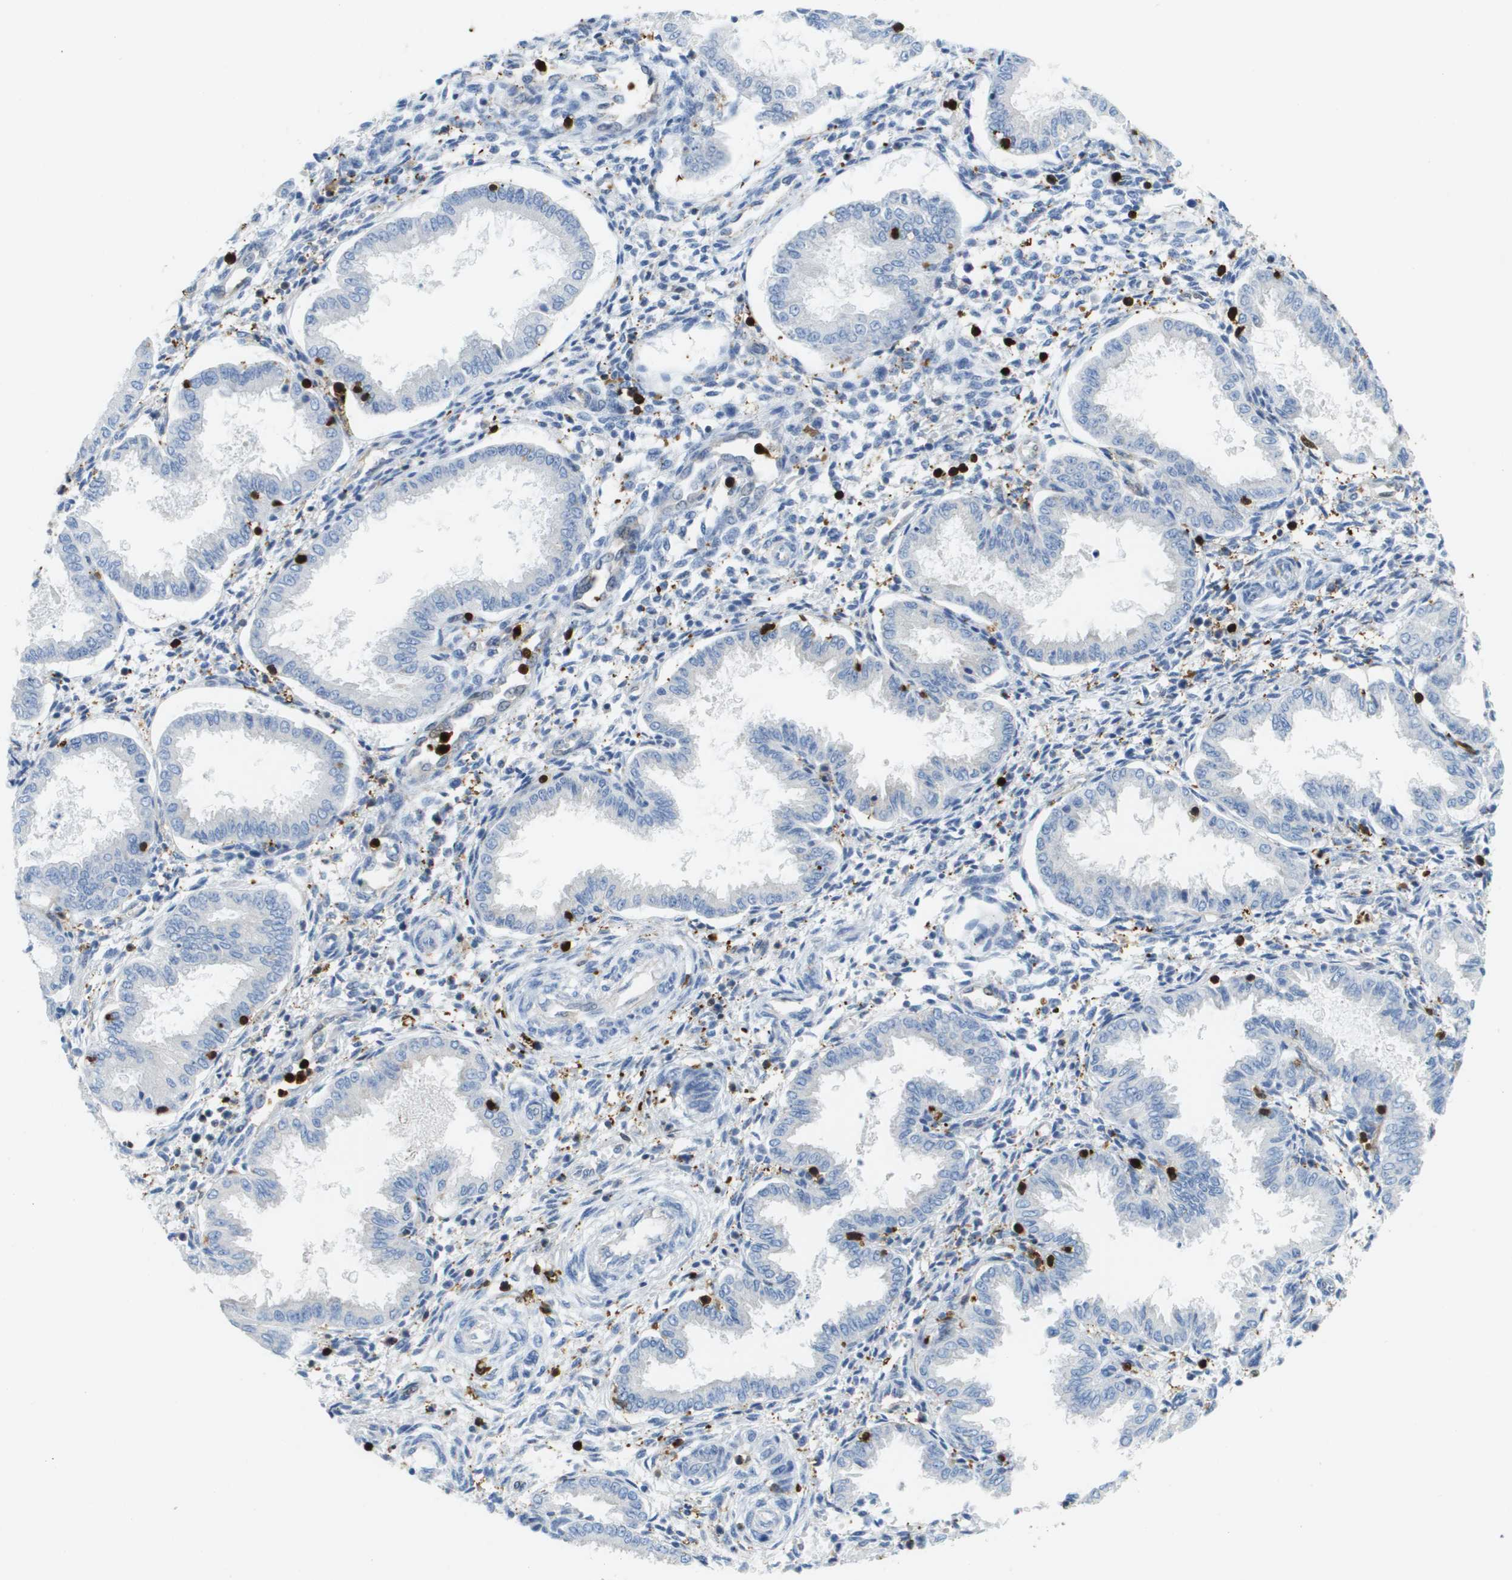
{"staining": {"intensity": "negative", "quantity": "none", "location": "none"}, "tissue": "endometrium", "cell_type": "Cells in endometrial stroma", "image_type": "normal", "snomed": [{"axis": "morphology", "description": "Normal tissue, NOS"}, {"axis": "topography", "description": "Endometrium"}], "caption": "The image demonstrates no significant positivity in cells in endometrial stroma of endometrium.", "gene": "DOCK5", "patient": {"sex": "female", "age": 33}}